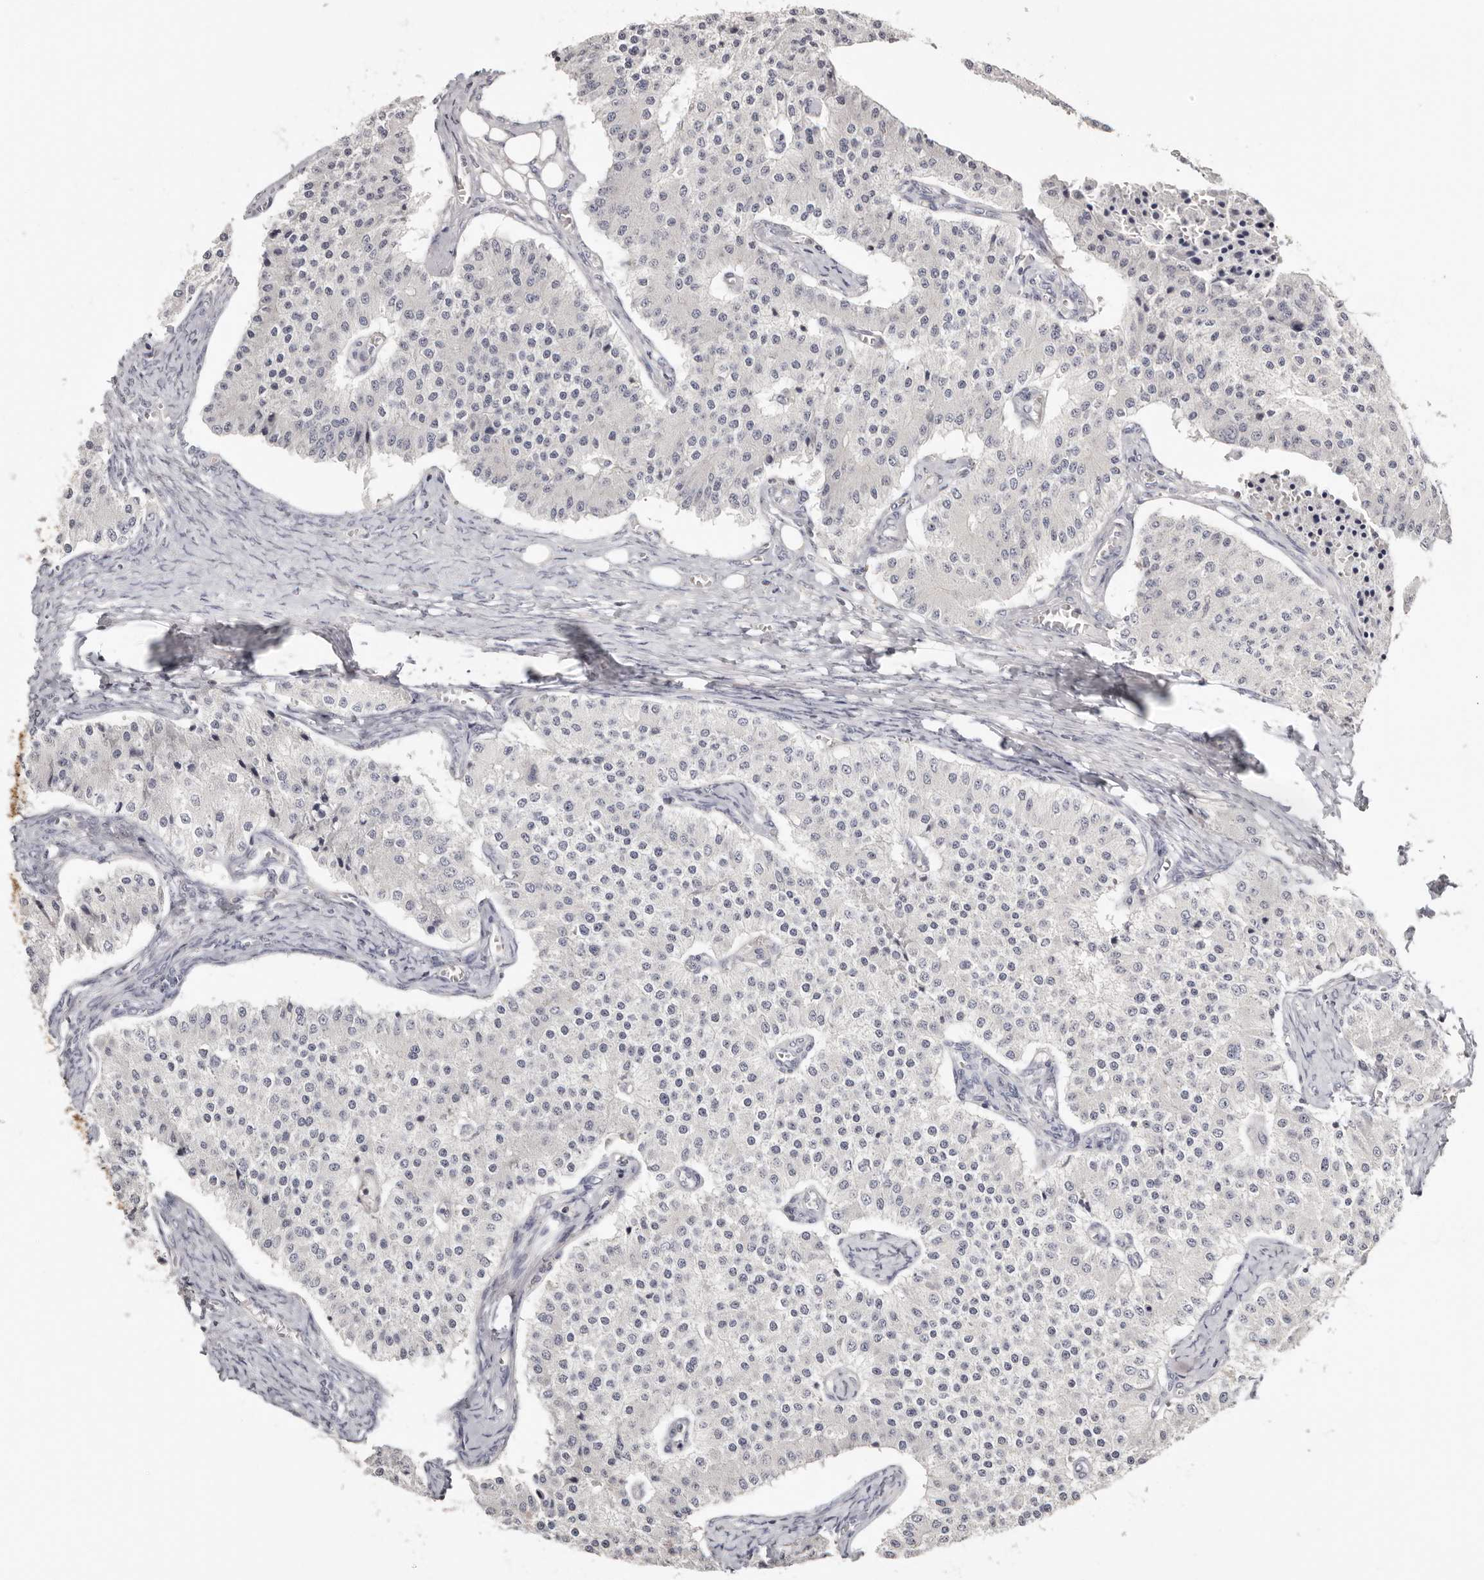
{"staining": {"intensity": "negative", "quantity": "none", "location": "none"}, "tissue": "carcinoid", "cell_type": "Tumor cells", "image_type": "cancer", "snomed": [{"axis": "morphology", "description": "Carcinoid, malignant, NOS"}, {"axis": "topography", "description": "Colon"}], "caption": "An image of carcinoid stained for a protein demonstrates no brown staining in tumor cells.", "gene": "S100A14", "patient": {"sex": "female", "age": 52}}